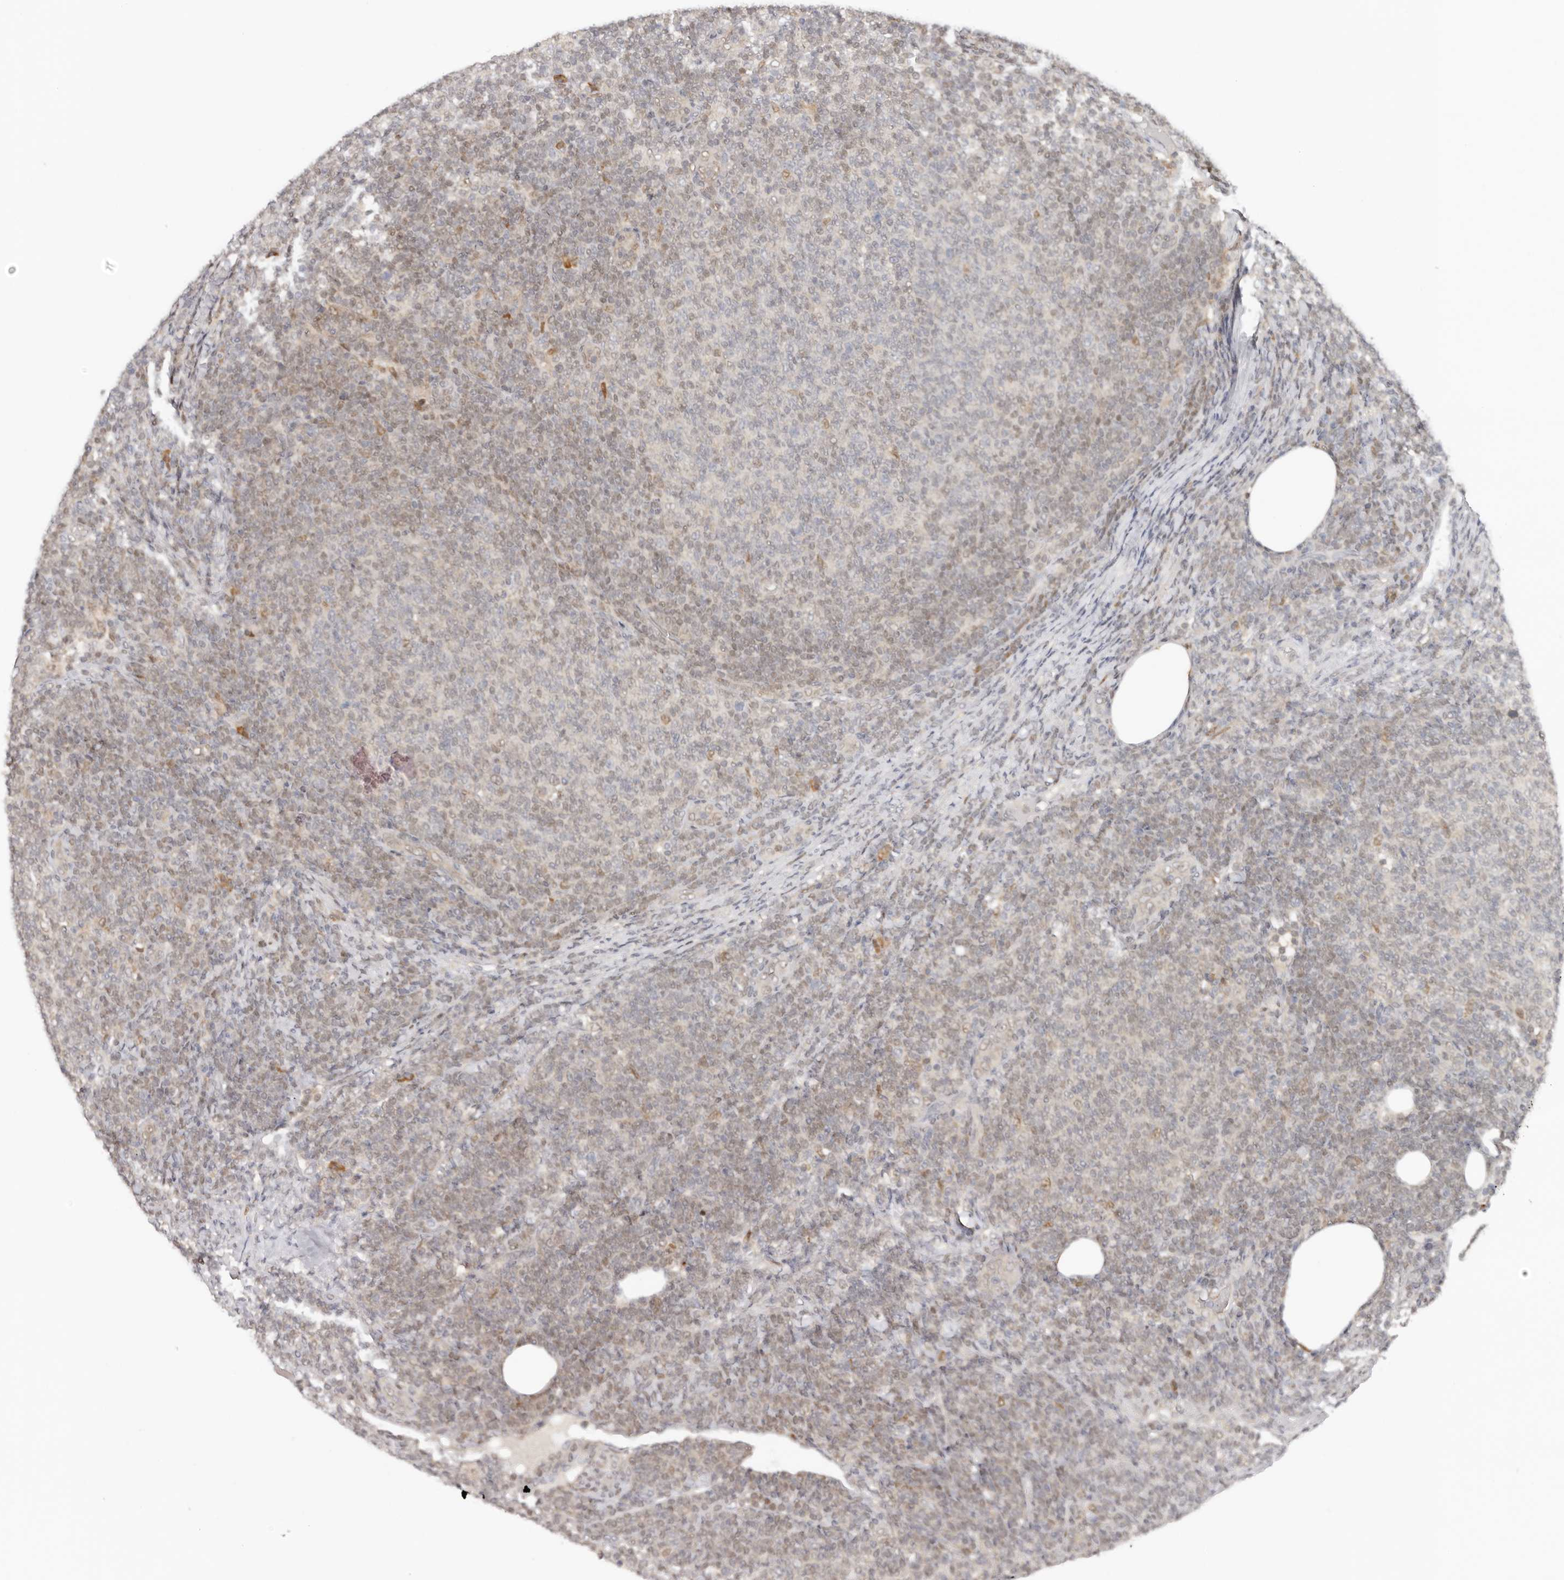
{"staining": {"intensity": "weak", "quantity": "25%-75%", "location": "nuclear"}, "tissue": "lymphoma", "cell_type": "Tumor cells", "image_type": "cancer", "snomed": [{"axis": "morphology", "description": "Malignant lymphoma, non-Hodgkin's type, Low grade"}, {"axis": "topography", "description": "Lymph node"}], "caption": "A brown stain highlights weak nuclear staining of a protein in lymphoma tumor cells. Using DAB (3,3'-diaminobenzidine) (brown) and hematoxylin (blue) stains, captured at high magnification using brightfield microscopy.", "gene": "LARP7", "patient": {"sex": "male", "age": 66}}